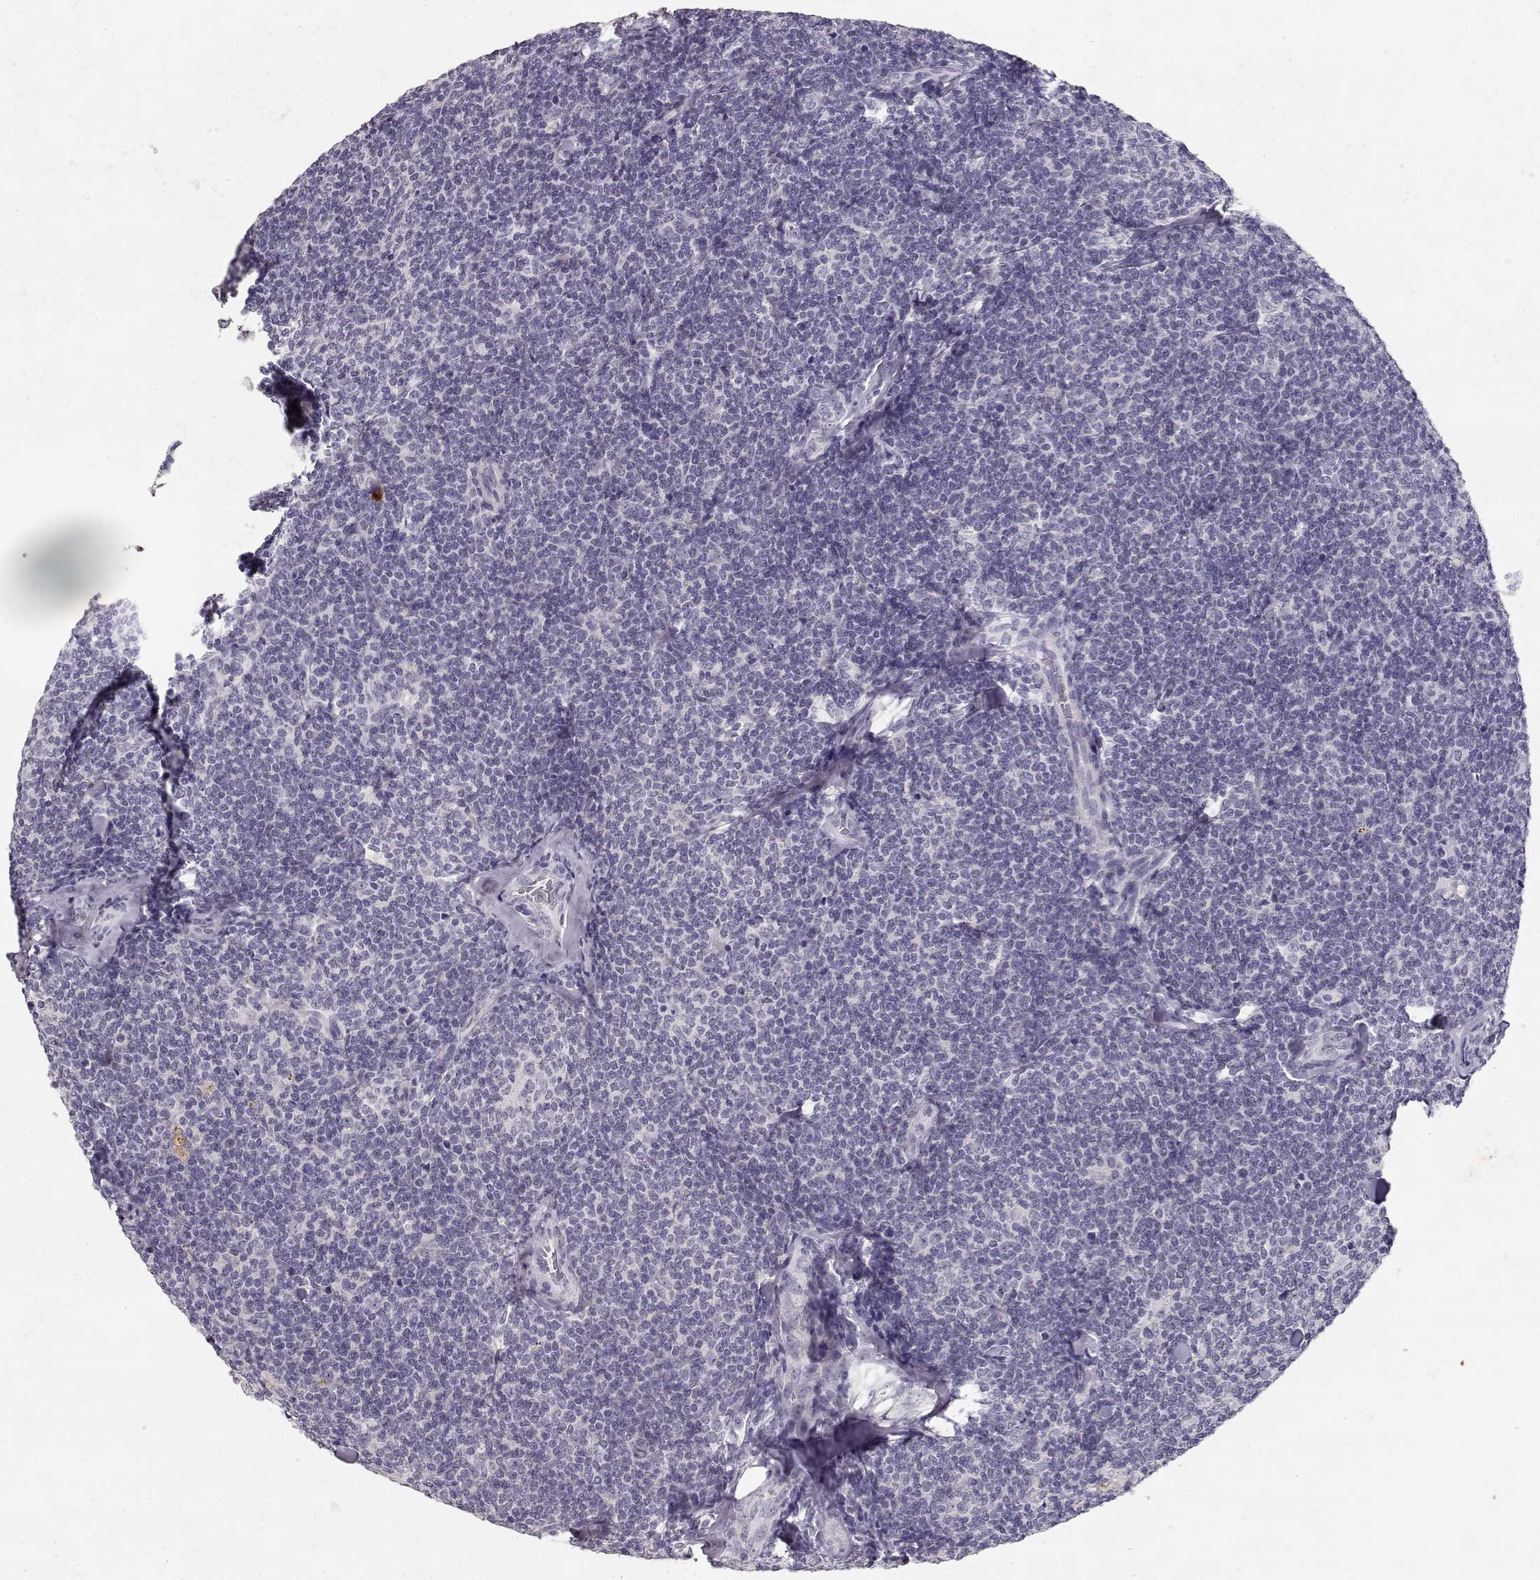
{"staining": {"intensity": "negative", "quantity": "none", "location": "none"}, "tissue": "lymphoma", "cell_type": "Tumor cells", "image_type": "cancer", "snomed": [{"axis": "morphology", "description": "Malignant lymphoma, non-Hodgkin's type, Low grade"}, {"axis": "topography", "description": "Lymph node"}], "caption": "Immunohistochemistry (IHC) histopathology image of neoplastic tissue: human low-grade malignant lymphoma, non-Hodgkin's type stained with DAB (3,3'-diaminobenzidine) reveals no significant protein expression in tumor cells. (DAB (3,3'-diaminobenzidine) immunohistochemistry with hematoxylin counter stain).", "gene": "TPH2", "patient": {"sex": "female", "age": 56}}